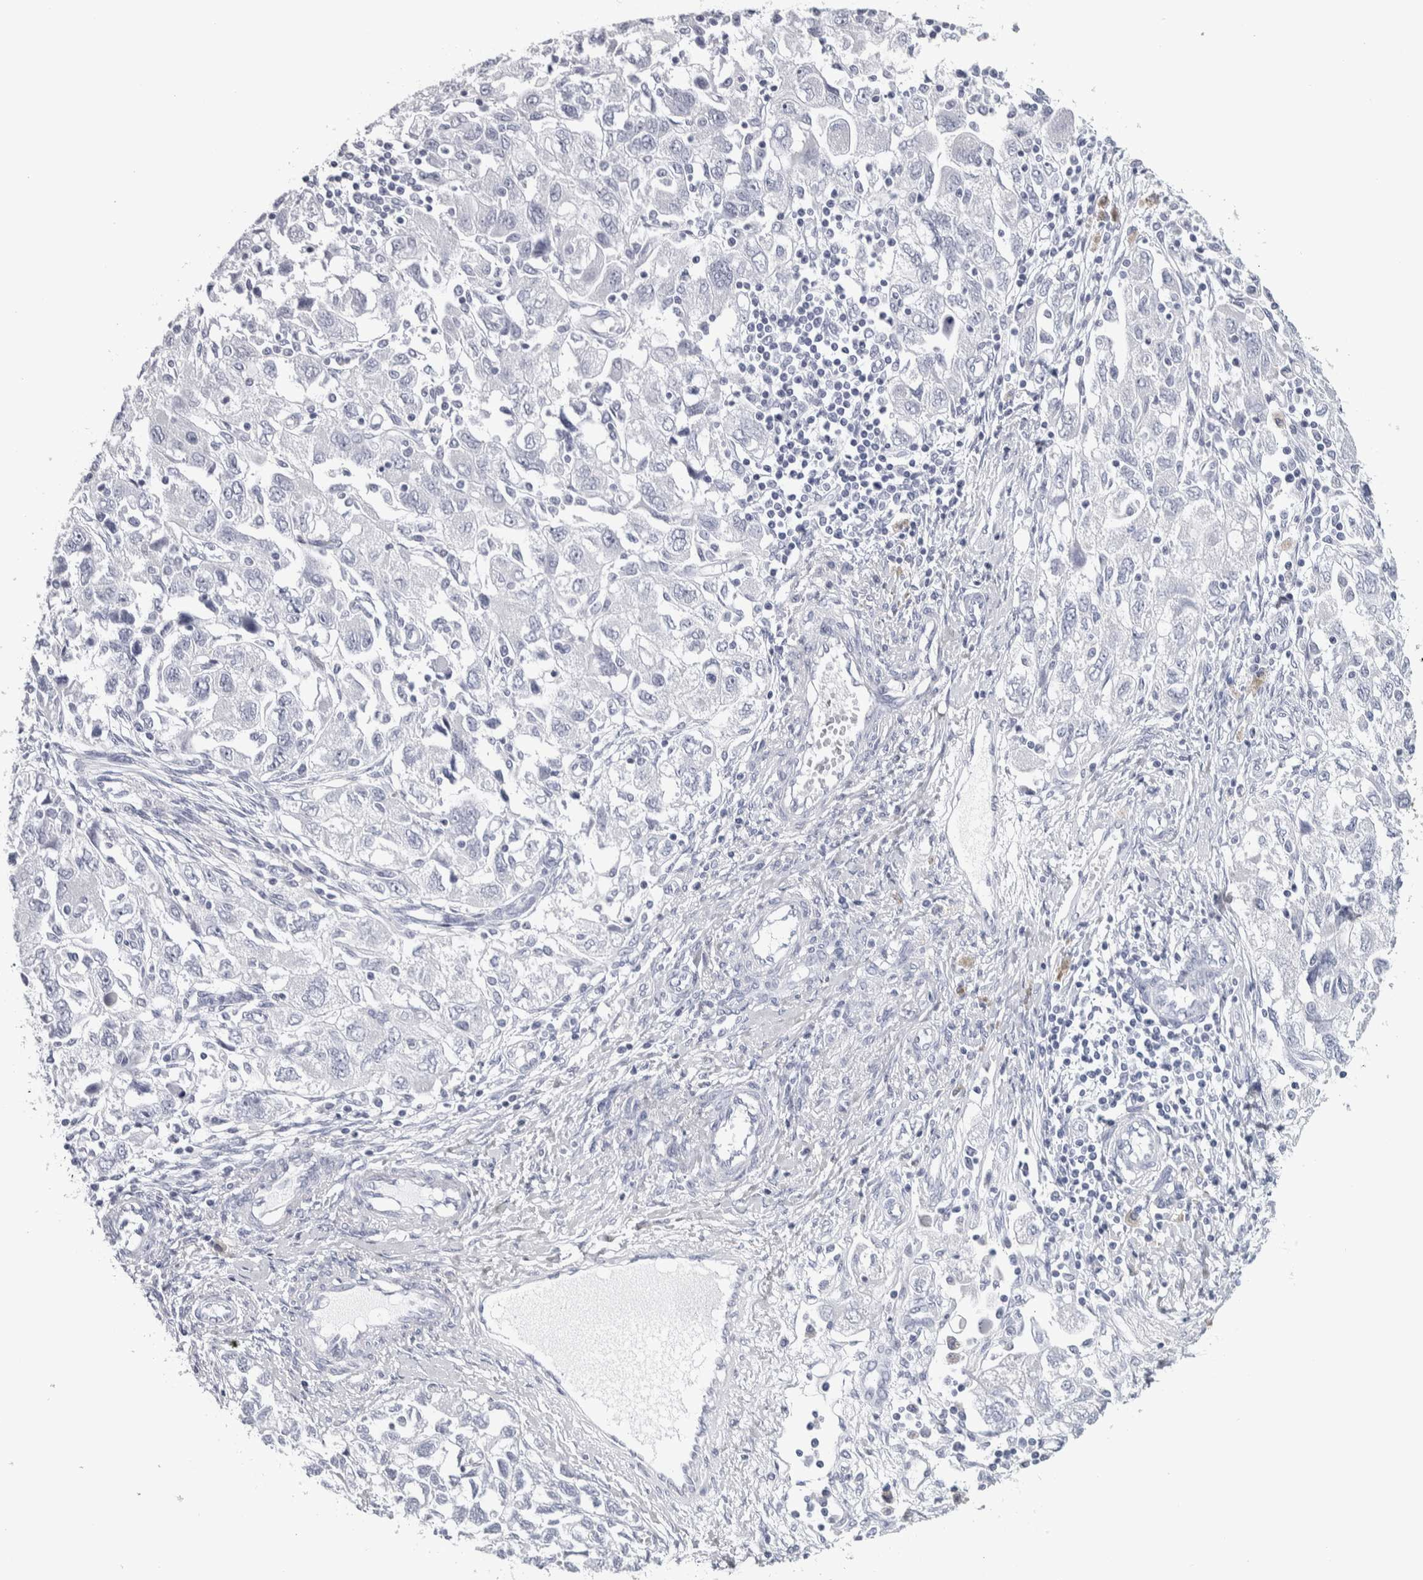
{"staining": {"intensity": "negative", "quantity": "none", "location": "none"}, "tissue": "ovarian cancer", "cell_type": "Tumor cells", "image_type": "cancer", "snomed": [{"axis": "morphology", "description": "Carcinoma, NOS"}, {"axis": "morphology", "description": "Cystadenocarcinoma, serous, NOS"}, {"axis": "topography", "description": "Ovary"}], "caption": "The immunohistochemistry (IHC) micrograph has no significant staining in tumor cells of serous cystadenocarcinoma (ovarian) tissue.", "gene": "NECAB1", "patient": {"sex": "female", "age": 69}}